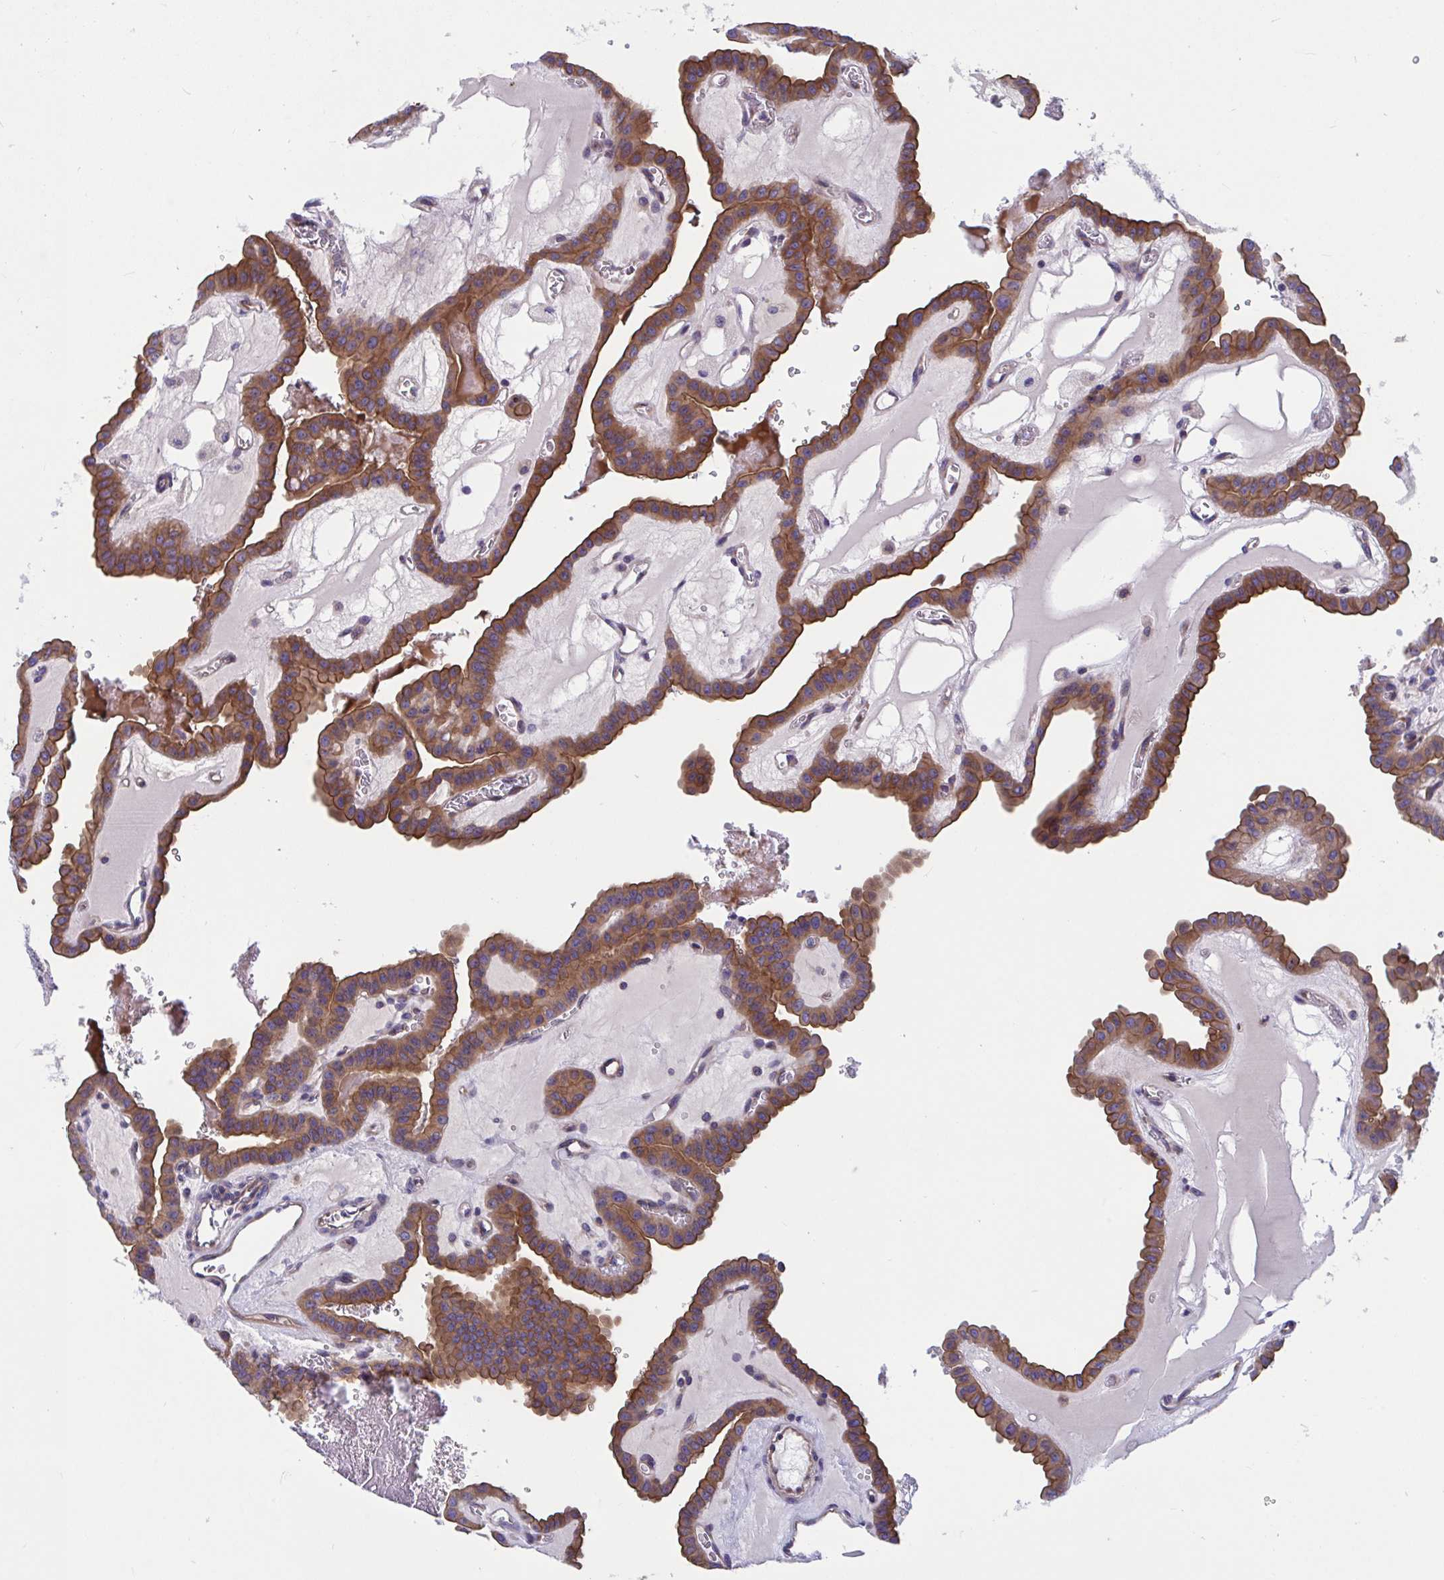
{"staining": {"intensity": "moderate", "quantity": ">75%", "location": "cytoplasmic/membranous"}, "tissue": "thyroid cancer", "cell_type": "Tumor cells", "image_type": "cancer", "snomed": [{"axis": "morphology", "description": "Papillary adenocarcinoma, NOS"}, {"axis": "topography", "description": "Thyroid gland"}], "caption": "Protein staining by IHC demonstrates moderate cytoplasmic/membranous positivity in about >75% of tumor cells in thyroid cancer (papillary adenocarcinoma).", "gene": "WBP1", "patient": {"sex": "male", "age": 87}}